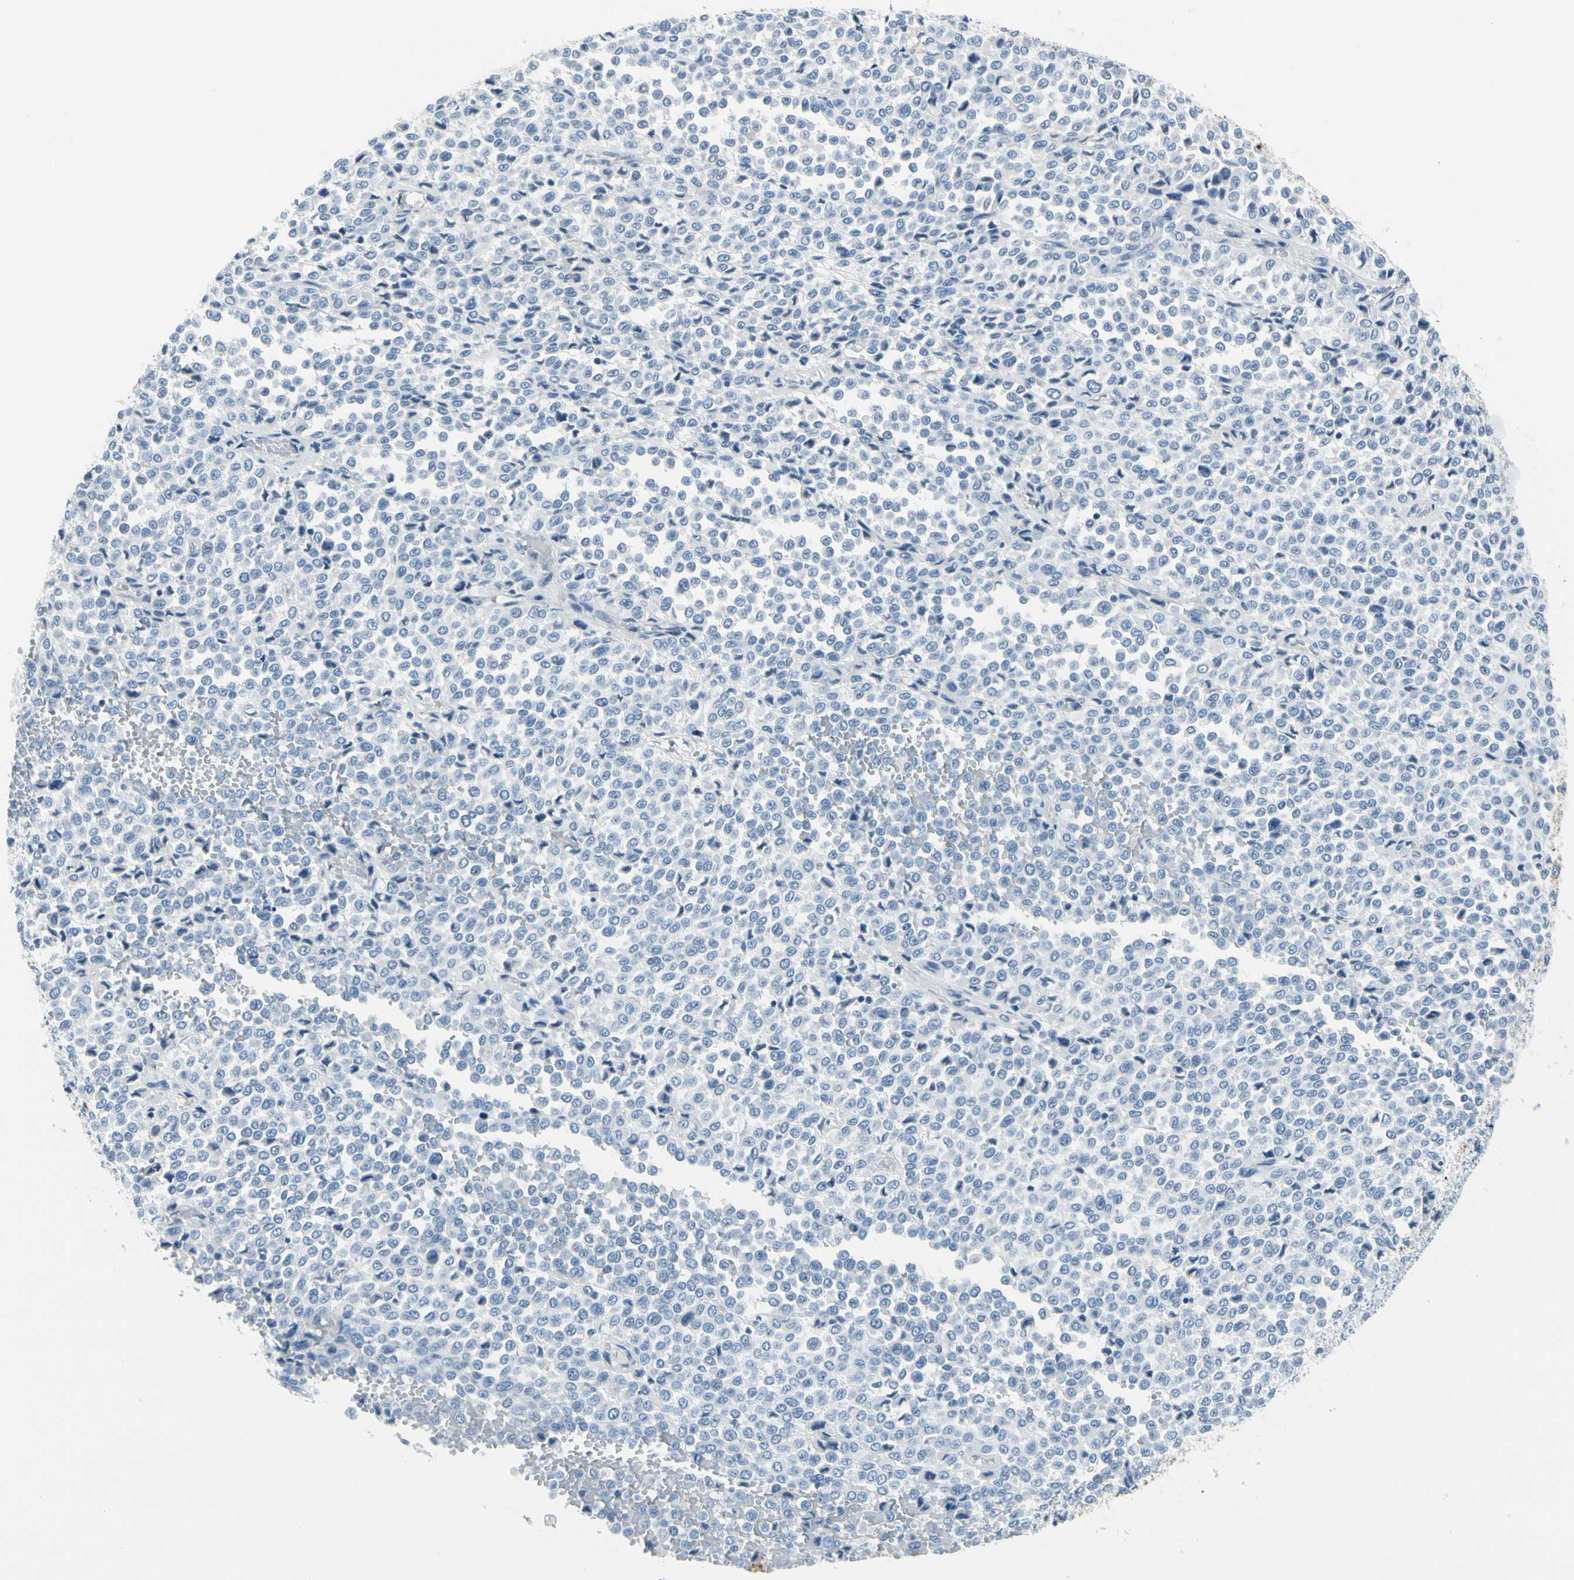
{"staining": {"intensity": "negative", "quantity": "none", "location": "none"}, "tissue": "melanoma", "cell_type": "Tumor cells", "image_type": "cancer", "snomed": [{"axis": "morphology", "description": "Malignant melanoma, Metastatic site"}, {"axis": "topography", "description": "Pancreas"}], "caption": "IHC histopathology image of human melanoma stained for a protein (brown), which reveals no staining in tumor cells.", "gene": "MUC5B", "patient": {"sex": "female", "age": 30}}